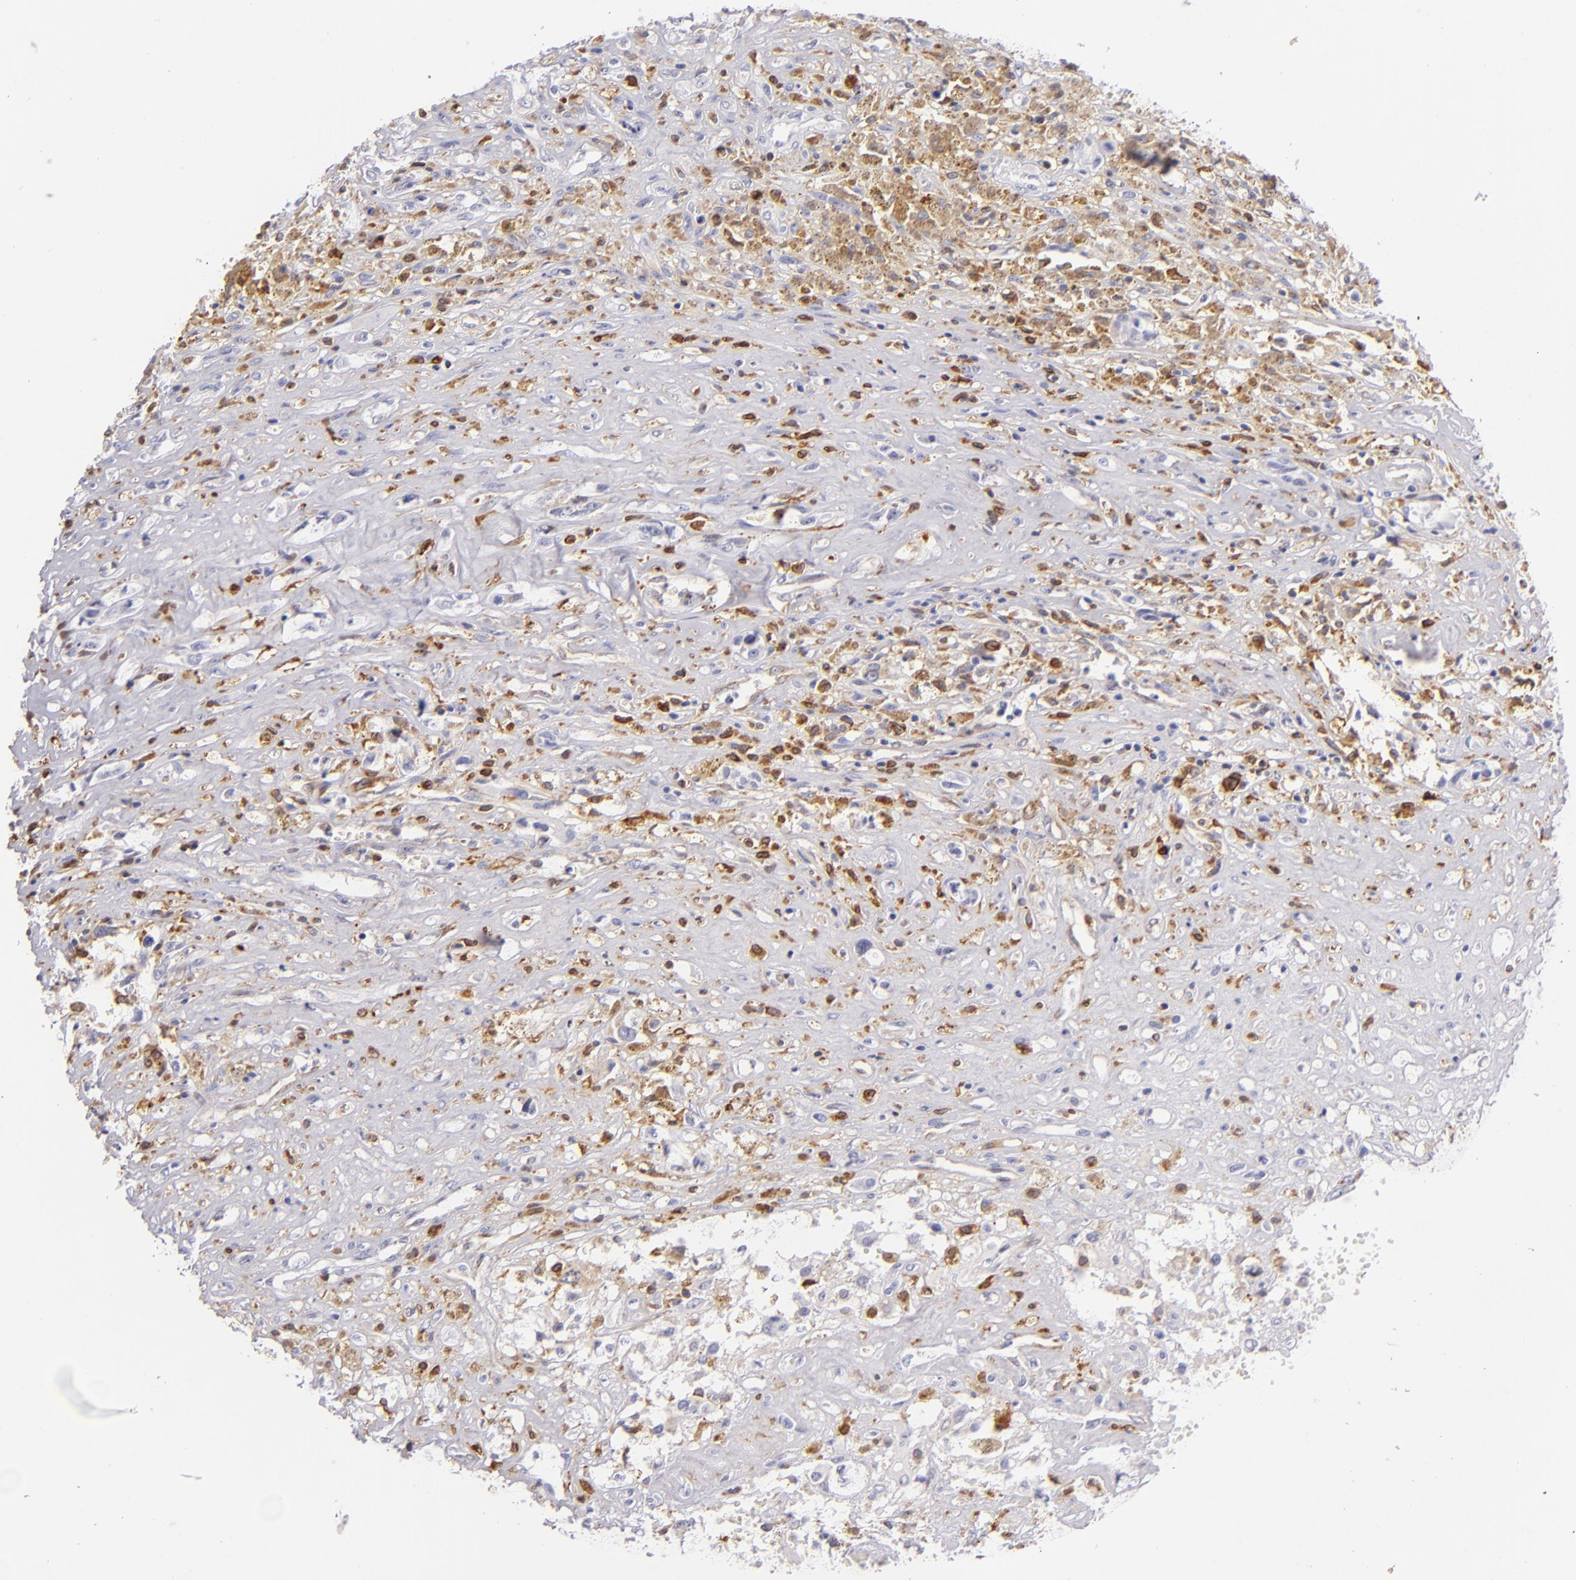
{"staining": {"intensity": "moderate", "quantity": "25%-75%", "location": "cytoplasmic/membranous"}, "tissue": "glioma", "cell_type": "Tumor cells", "image_type": "cancer", "snomed": [{"axis": "morphology", "description": "Glioma, malignant, High grade"}, {"axis": "topography", "description": "Brain"}], "caption": "Immunohistochemical staining of human glioma reveals medium levels of moderate cytoplasmic/membranous protein expression in approximately 25%-75% of tumor cells.", "gene": "CD74", "patient": {"sex": "male", "age": 66}}